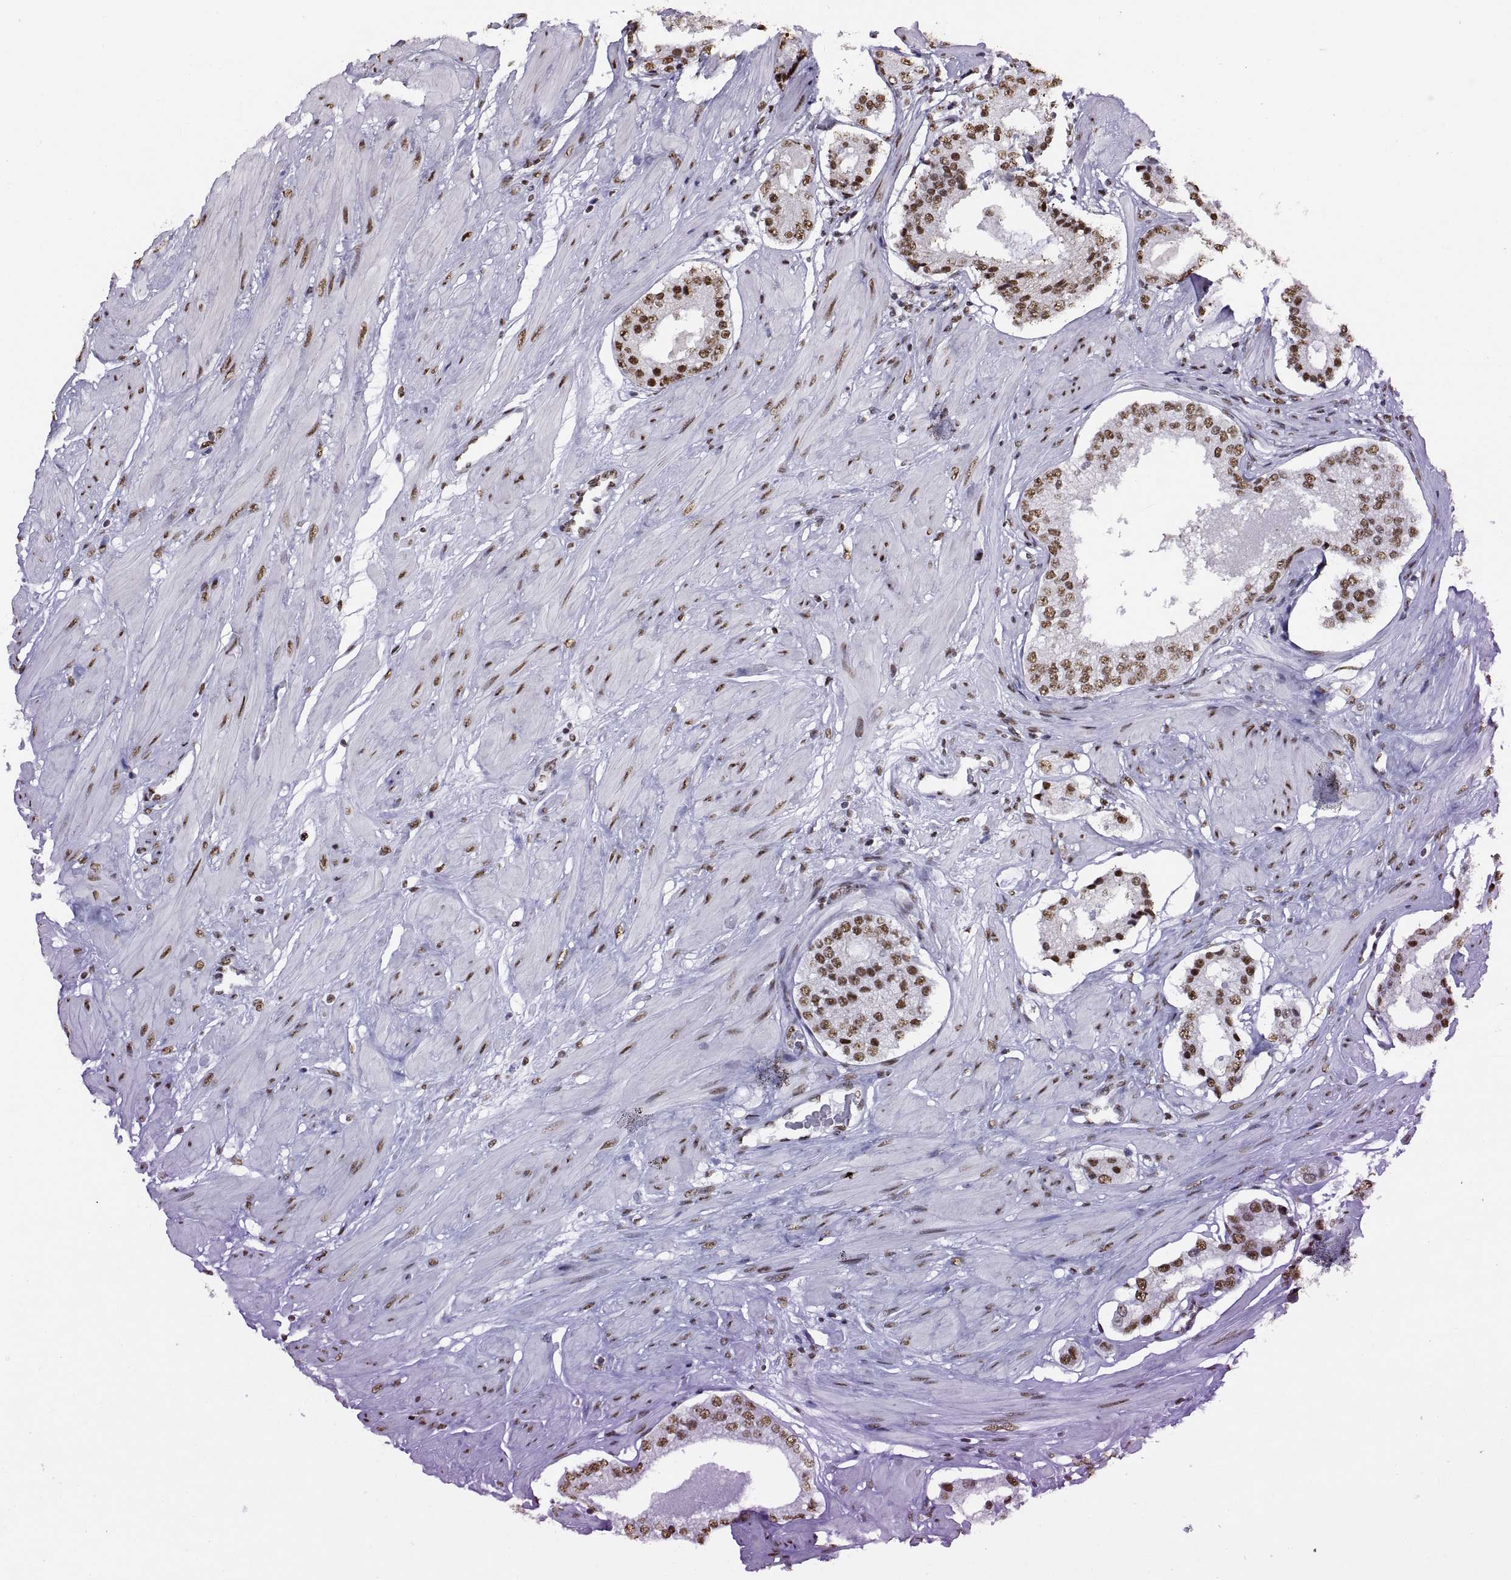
{"staining": {"intensity": "strong", "quantity": "<25%", "location": "nuclear"}, "tissue": "prostate cancer", "cell_type": "Tumor cells", "image_type": "cancer", "snomed": [{"axis": "morphology", "description": "Adenocarcinoma, Low grade"}, {"axis": "topography", "description": "Prostate"}], "caption": "Prostate low-grade adenocarcinoma stained for a protein demonstrates strong nuclear positivity in tumor cells.", "gene": "SNAI1", "patient": {"sex": "male", "age": 60}}